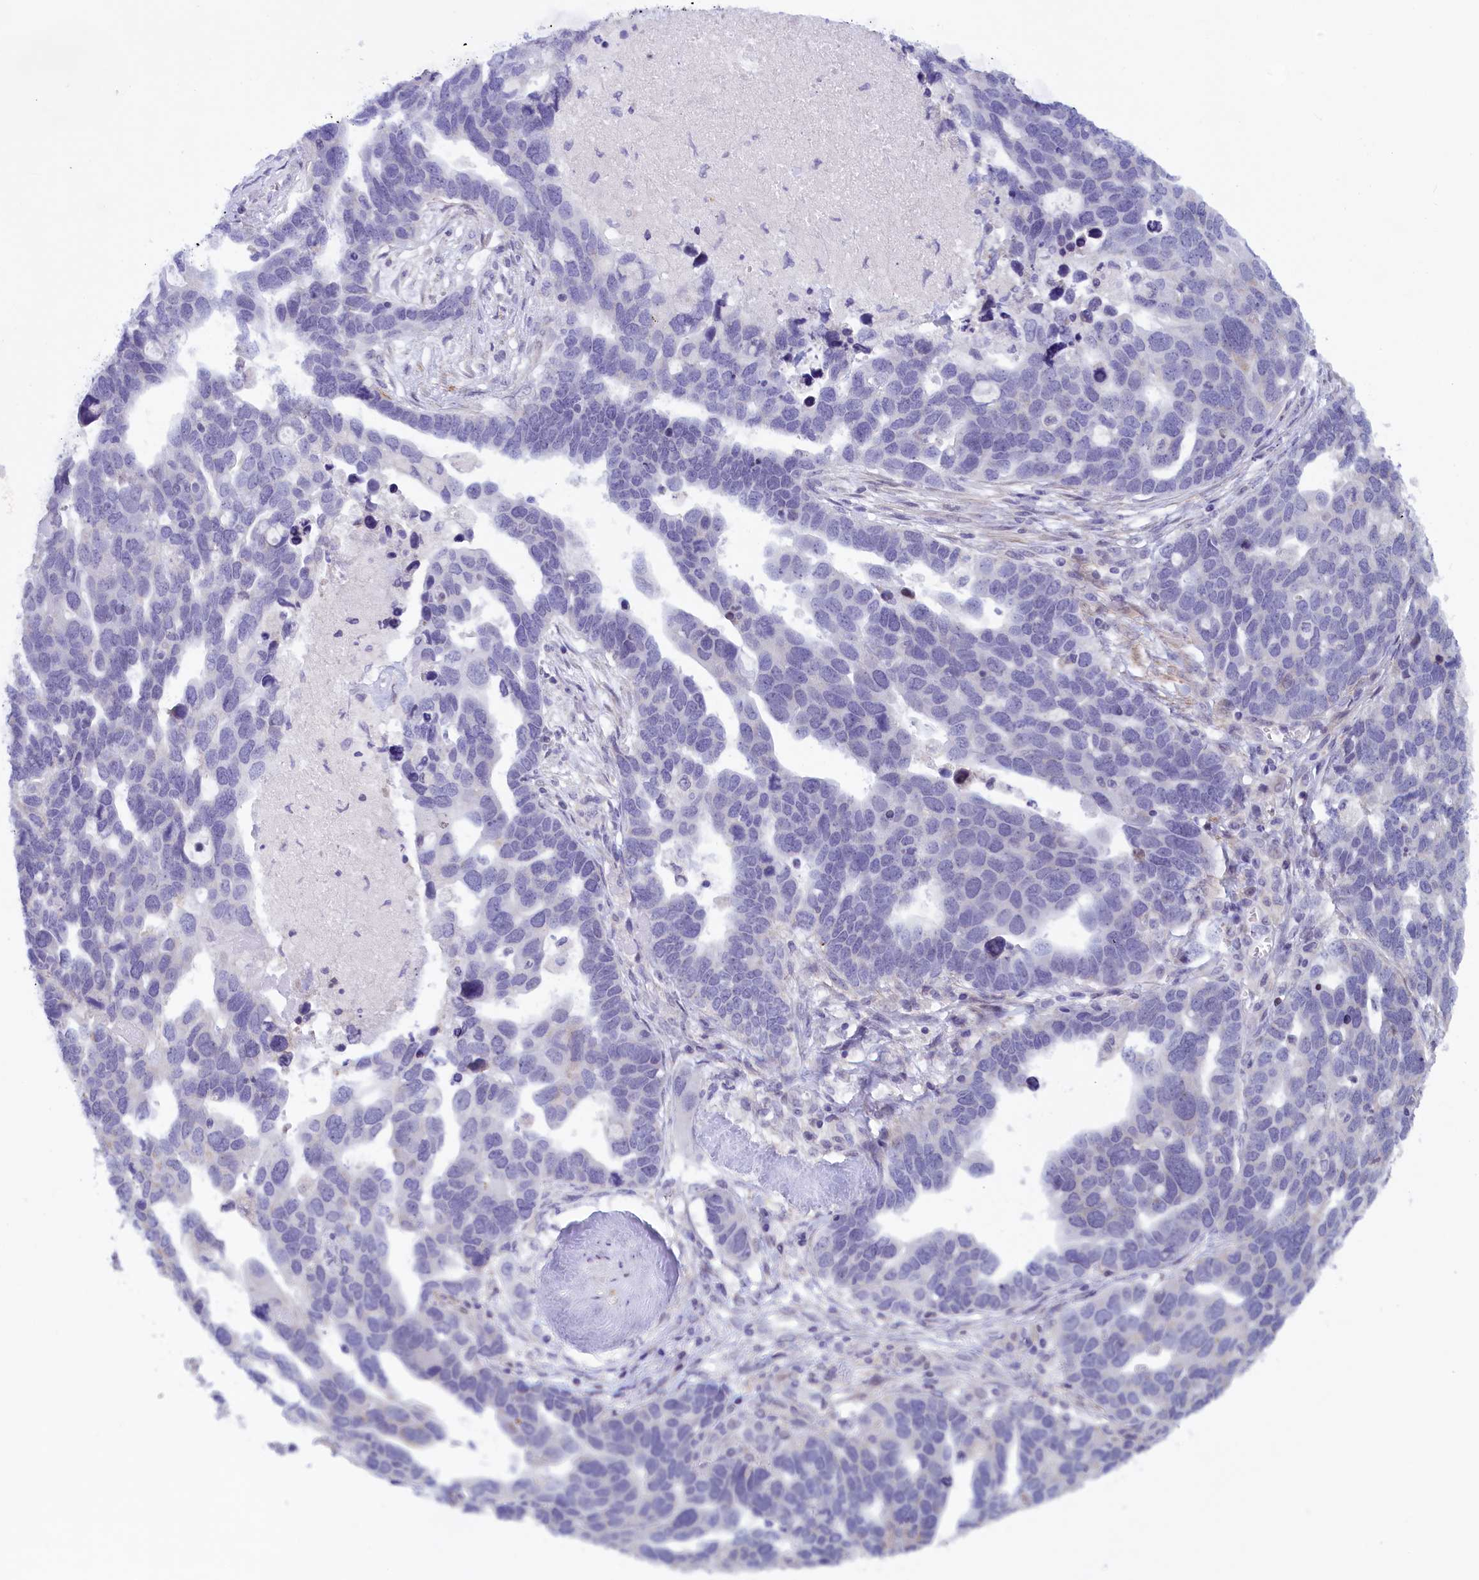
{"staining": {"intensity": "negative", "quantity": "none", "location": "none"}, "tissue": "ovarian cancer", "cell_type": "Tumor cells", "image_type": "cancer", "snomed": [{"axis": "morphology", "description": "Cystadenocarcinoma, serous, NOS"}, {"axis": "topography", "description": "Ovary"}], "caption": "IHC histopathology image of neoplastic tissue: serous cystadenocarcinoma (ovarian) stained with DAB (3,3'-diaminobenzidine) exhibits no significant protein staining in tumor cells.", "gene": "IGSF6", "patient": {"sex": "female", "age": 54}}